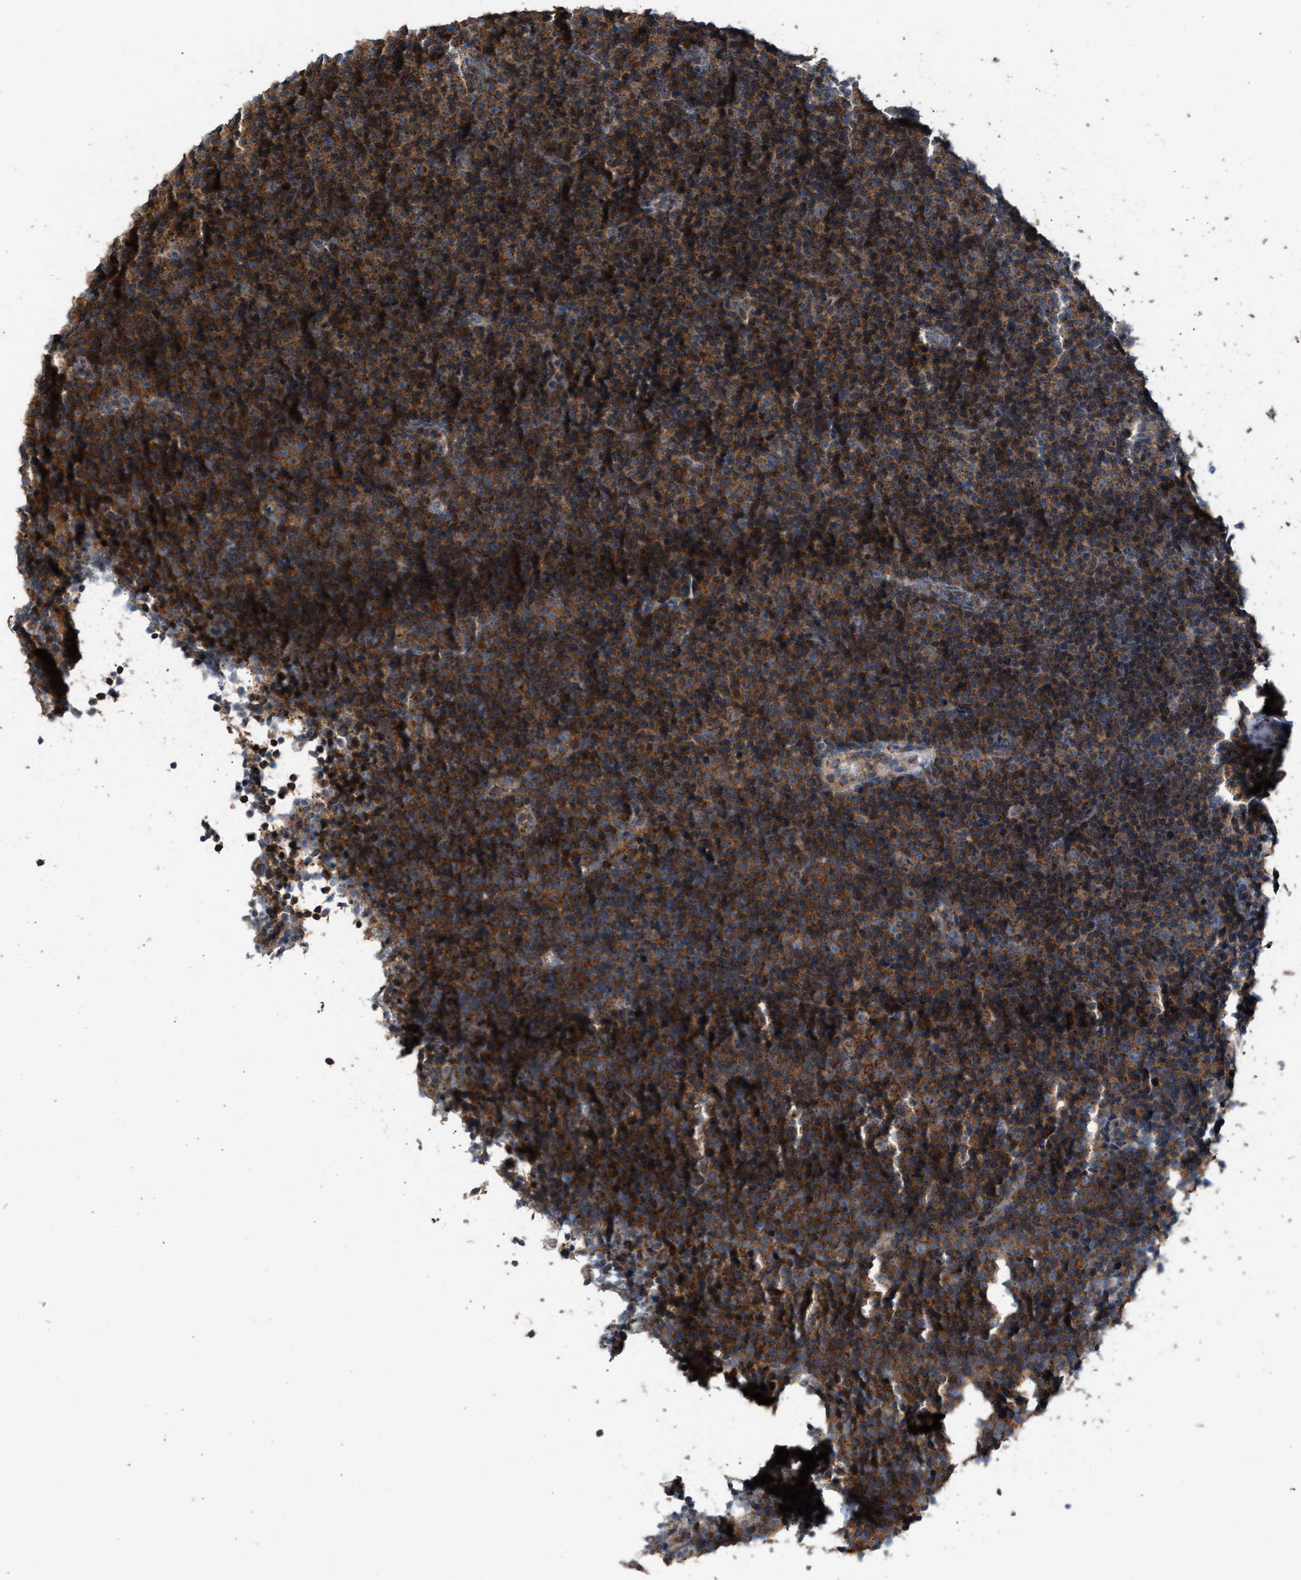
{"staining": {"intensity": "strong", "quantity": ">75%", "location": "cytoplasmic/membranous"}, "tissue": "lymphoma", "cell_type": "Tumor cells", "image_type": "cancer", "snomed": [{"axis": "morphology", "description": "Malignant lymphoma, non-Hodgkin's type, Low grade"}, {"axis": "topography", "description": "Lymph node"}], "caption": "Protein staining reveals strong cytoplasmic/membranous positivity in approximately >75% of tumor cells in lymphoma. The staining is performed using DAB (3,3'-diaminobenzidine) brown chromogen to label protein expression. The nuclei are counter-stained blue using hematoxylin.", "gene": "TPK1", "patient": {"sex": "female", "age": 67}}